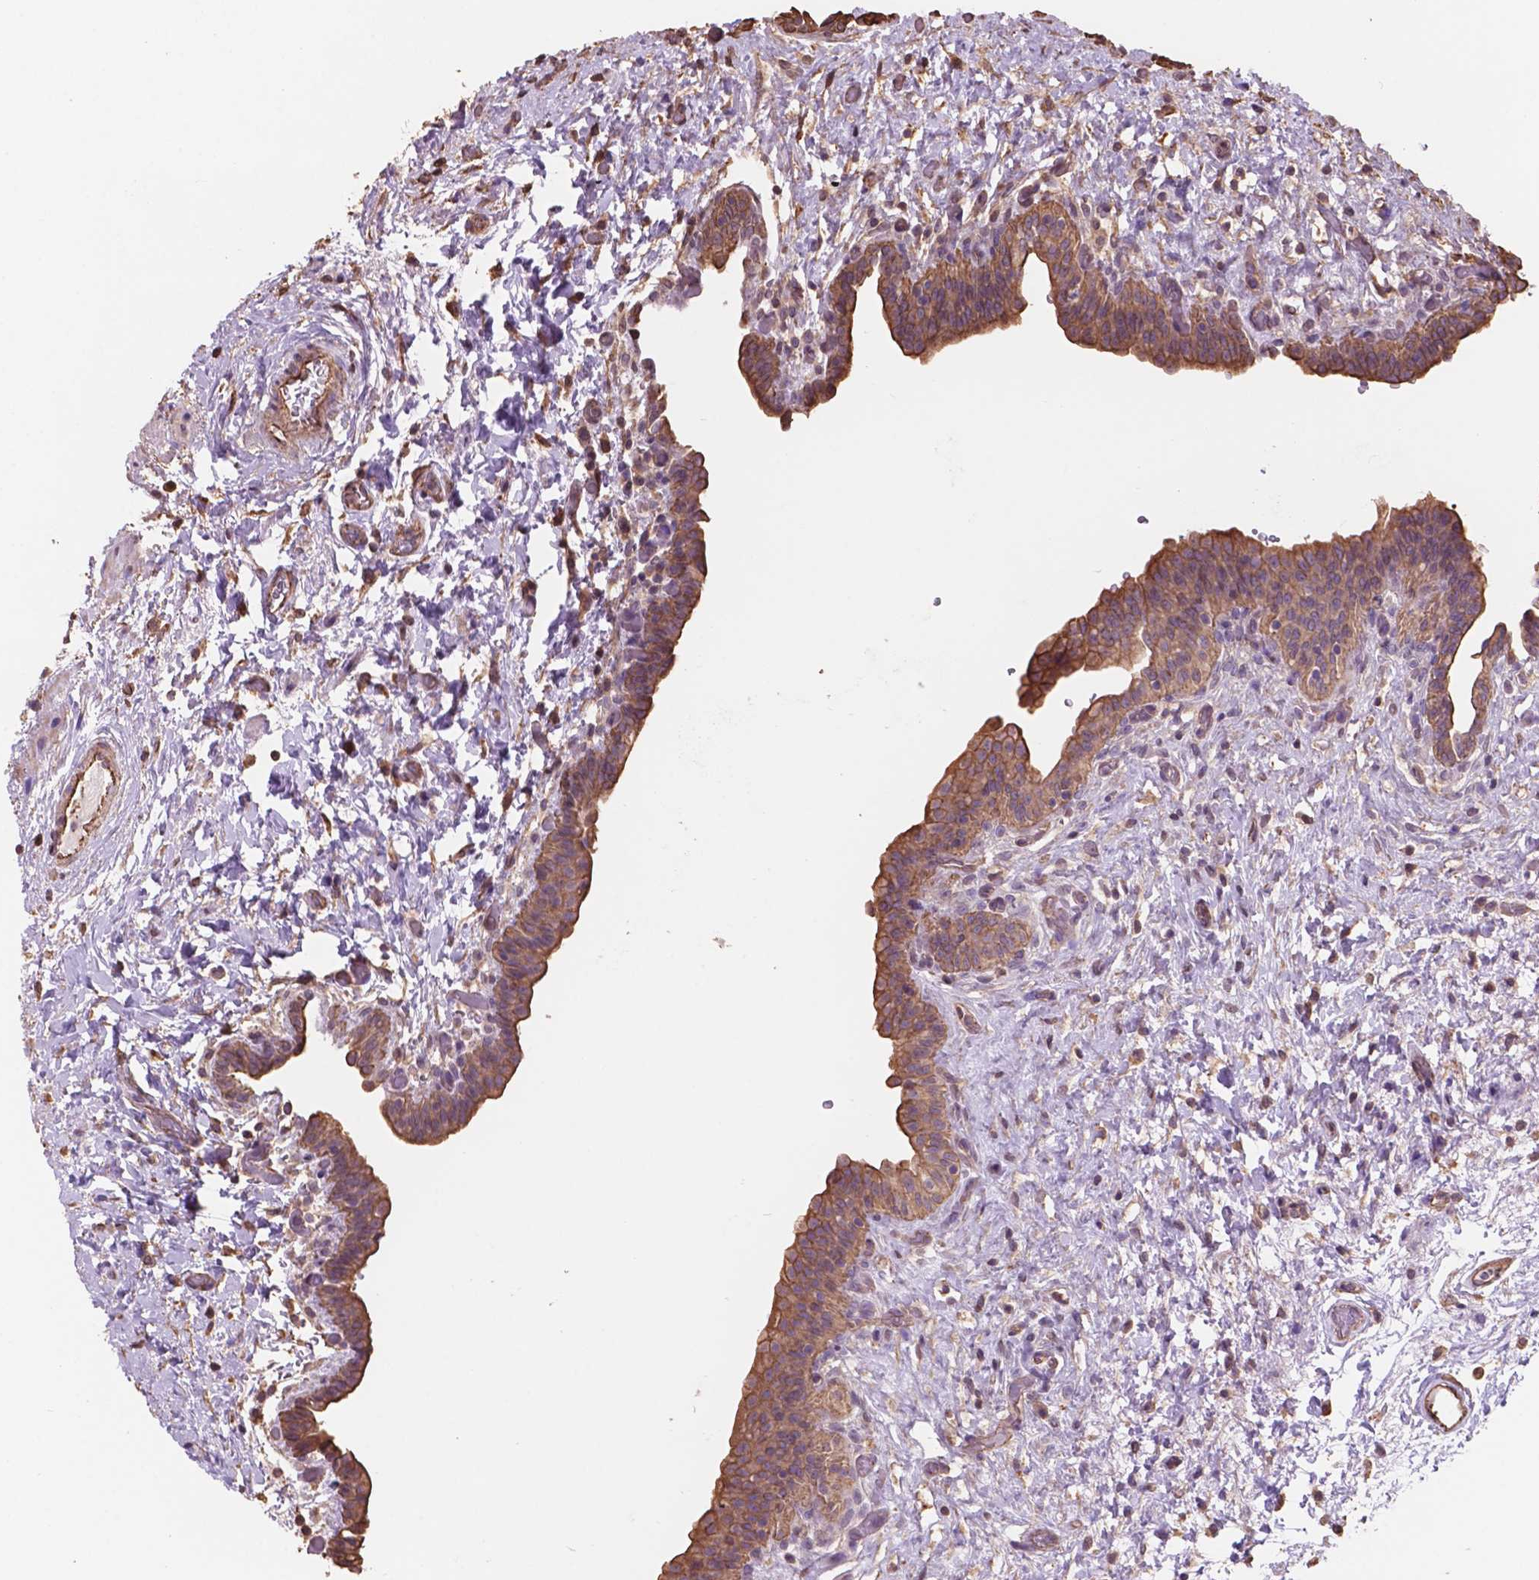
{"staining": {"intensity": "moderate", "quantity": ">75%", "location": "cytoplasmic/membranous"}, "tissue": "urinary bladder", "cell_type": "Urothelial cells", "image_type": "normal", "snomed": [{"axis": "morphology", "description": "Normal tissue, NOS"}, {"axis": "topography", "description": "Urinary bladder"}], "caption": "The image reveals immunohistochemical staining of normal urinary bladder. There is moderate cytoplasmic/membranous staining is present in approximately >75% of urothelial cells. (DAB IHC, brown staining for protein, blue staining for nuclei).", "gene": "NIPA2", "patient": {"sex": "male", "age": 69}}